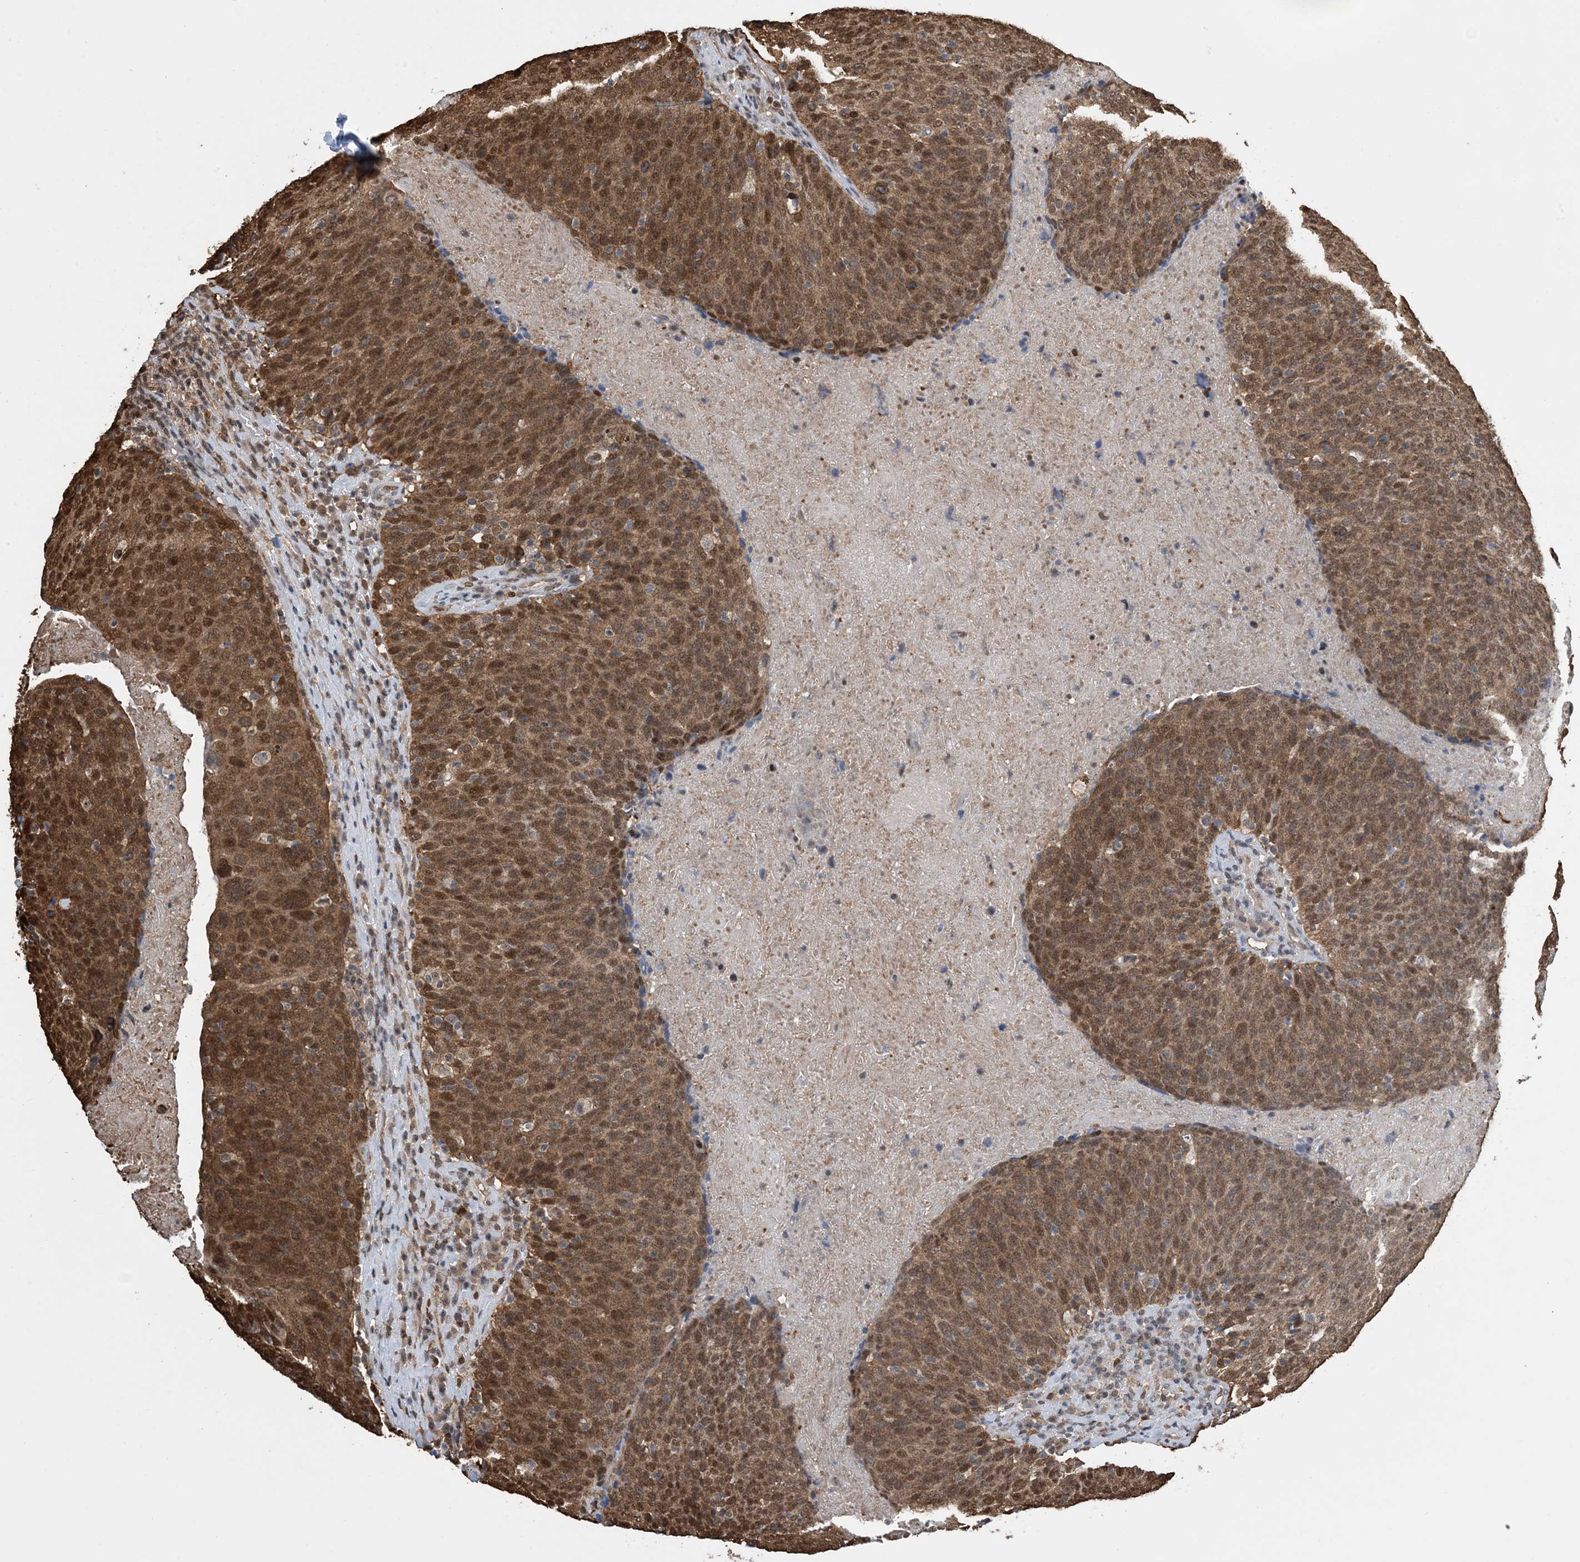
{"staining": {"intensity": "moderate", "quantity": ">75%", "location": "cytoplasmic/membranous,nuclear"}, "tissue": "head and neck cancer", "cell_type": "Tumor cells", "image_type": "cancer", "snomed": [{"axis": "morphology", "description": "Squamous cell carcinoma, NOS"}, {"axis": "morphology", "description": "Squamous cell carcinoma, metastatic, NOS"}, {"axis": "topography", "description": "Lymph node"}, {"axis": "topography", "description": "Head-Neck"}], "caption": "DAB (3,3'-diaminobenzidine) immunohistochemical staining of metastatic squamous cell carcinoma (head and neck) shows moderate cytoplasmic/membranous and nuclear protein positivity in about >75% of tumor cells.", "gene": "HSPA1A", "patient": {"sex": "male", "age": 62}}